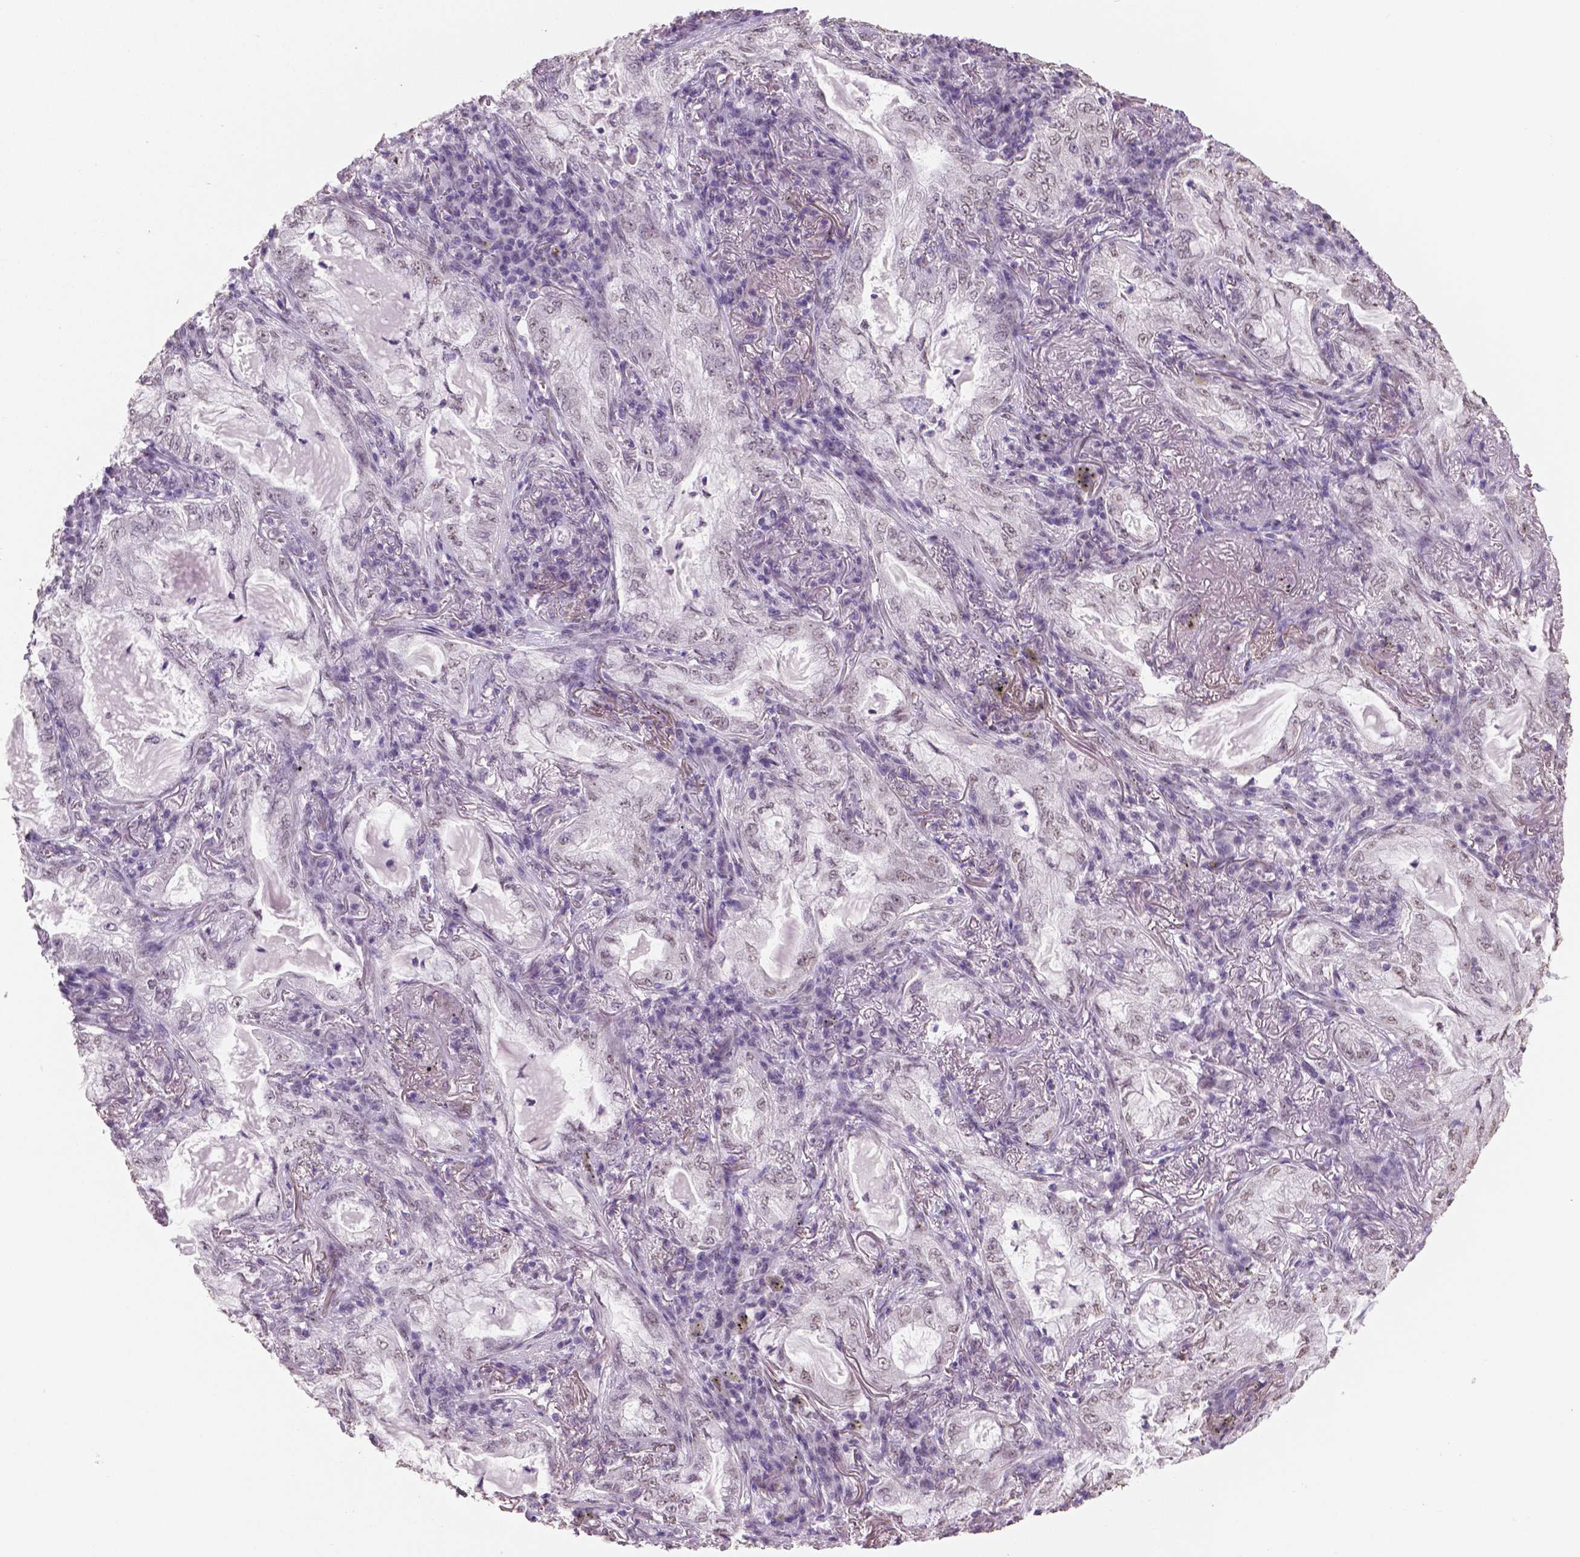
{"staining": {"intensity": "negative", "quantity": "none", "location": "none"}, "tissue": "lung cancer", "cell_type": "Tumor cells", "image_type": "cancer", "snomed": [{"axis": "morphology", "description": "Adenocarcinoma, NOS"}, {"axis": "topography", "description": "Lung"}], "caption": "This is an immunohistochemistry (IHC) histopathology image of human lung cancer. There is no staining in tumor cells.", "gene": "IGF2BP1", "patient": {"sex": "female", "age": 73}}